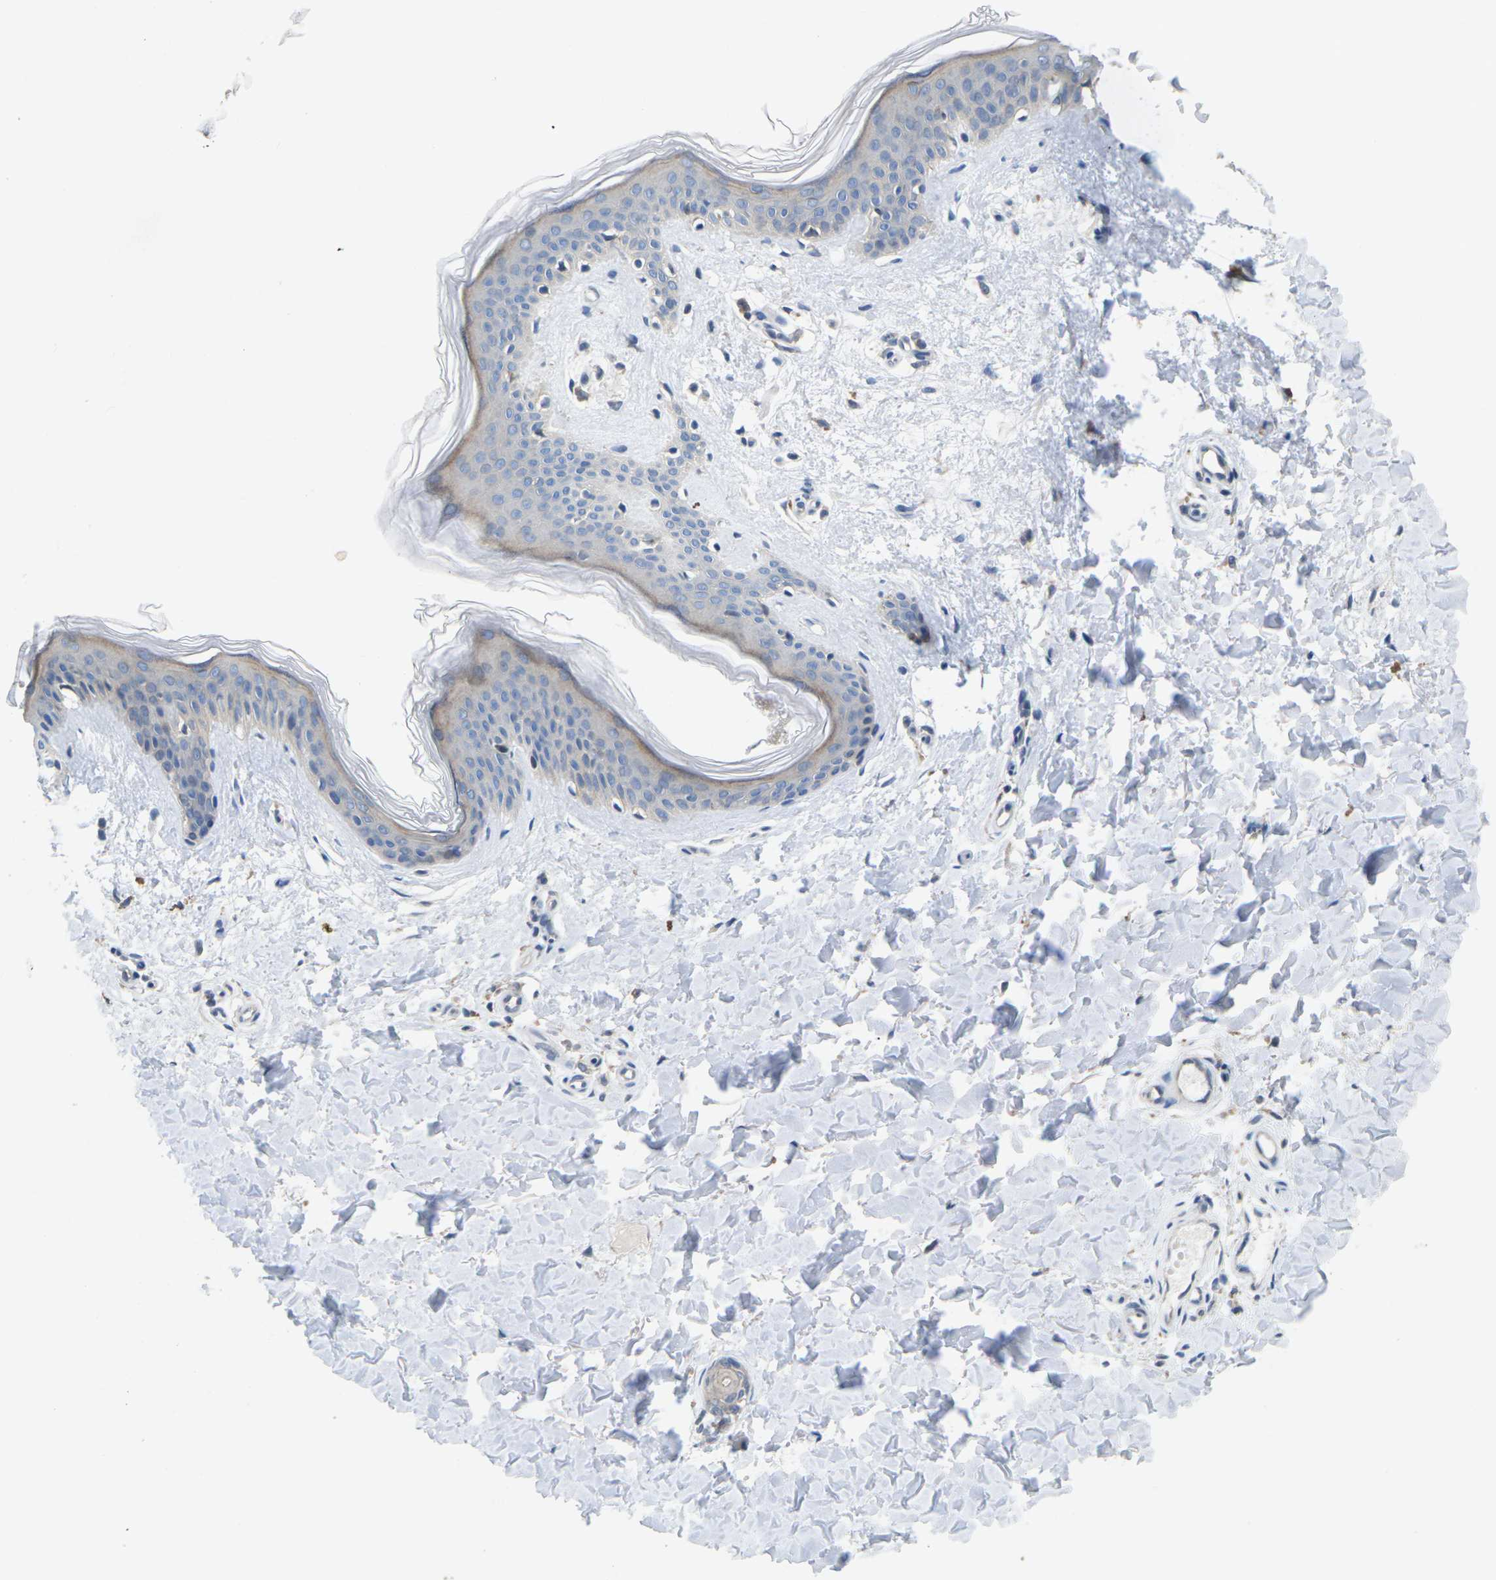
{"staining": {"intensity": "moderate", "quantity": ">75%", "location": "cytoplasmic/membranous"}, "tissue": "skin", "cell_type": "Fibroblasts", "image_type": "normal", "snomed": [{"axis": "morphology", "description": "Normal tissue, NOS"}, {"axis": "topography", "description": "Skin"}], "caption": "Brown immunohistochemical staining in unremarkable human skin exhibits moderate cytoplasmic/membranous positivity in approximately >75% of fibroblasts. The protein of interest is shown in brown color, while the nuclei are stained blue.", "gene": "SCNN1A", "patient": {"sex": "female", "age": 41}}